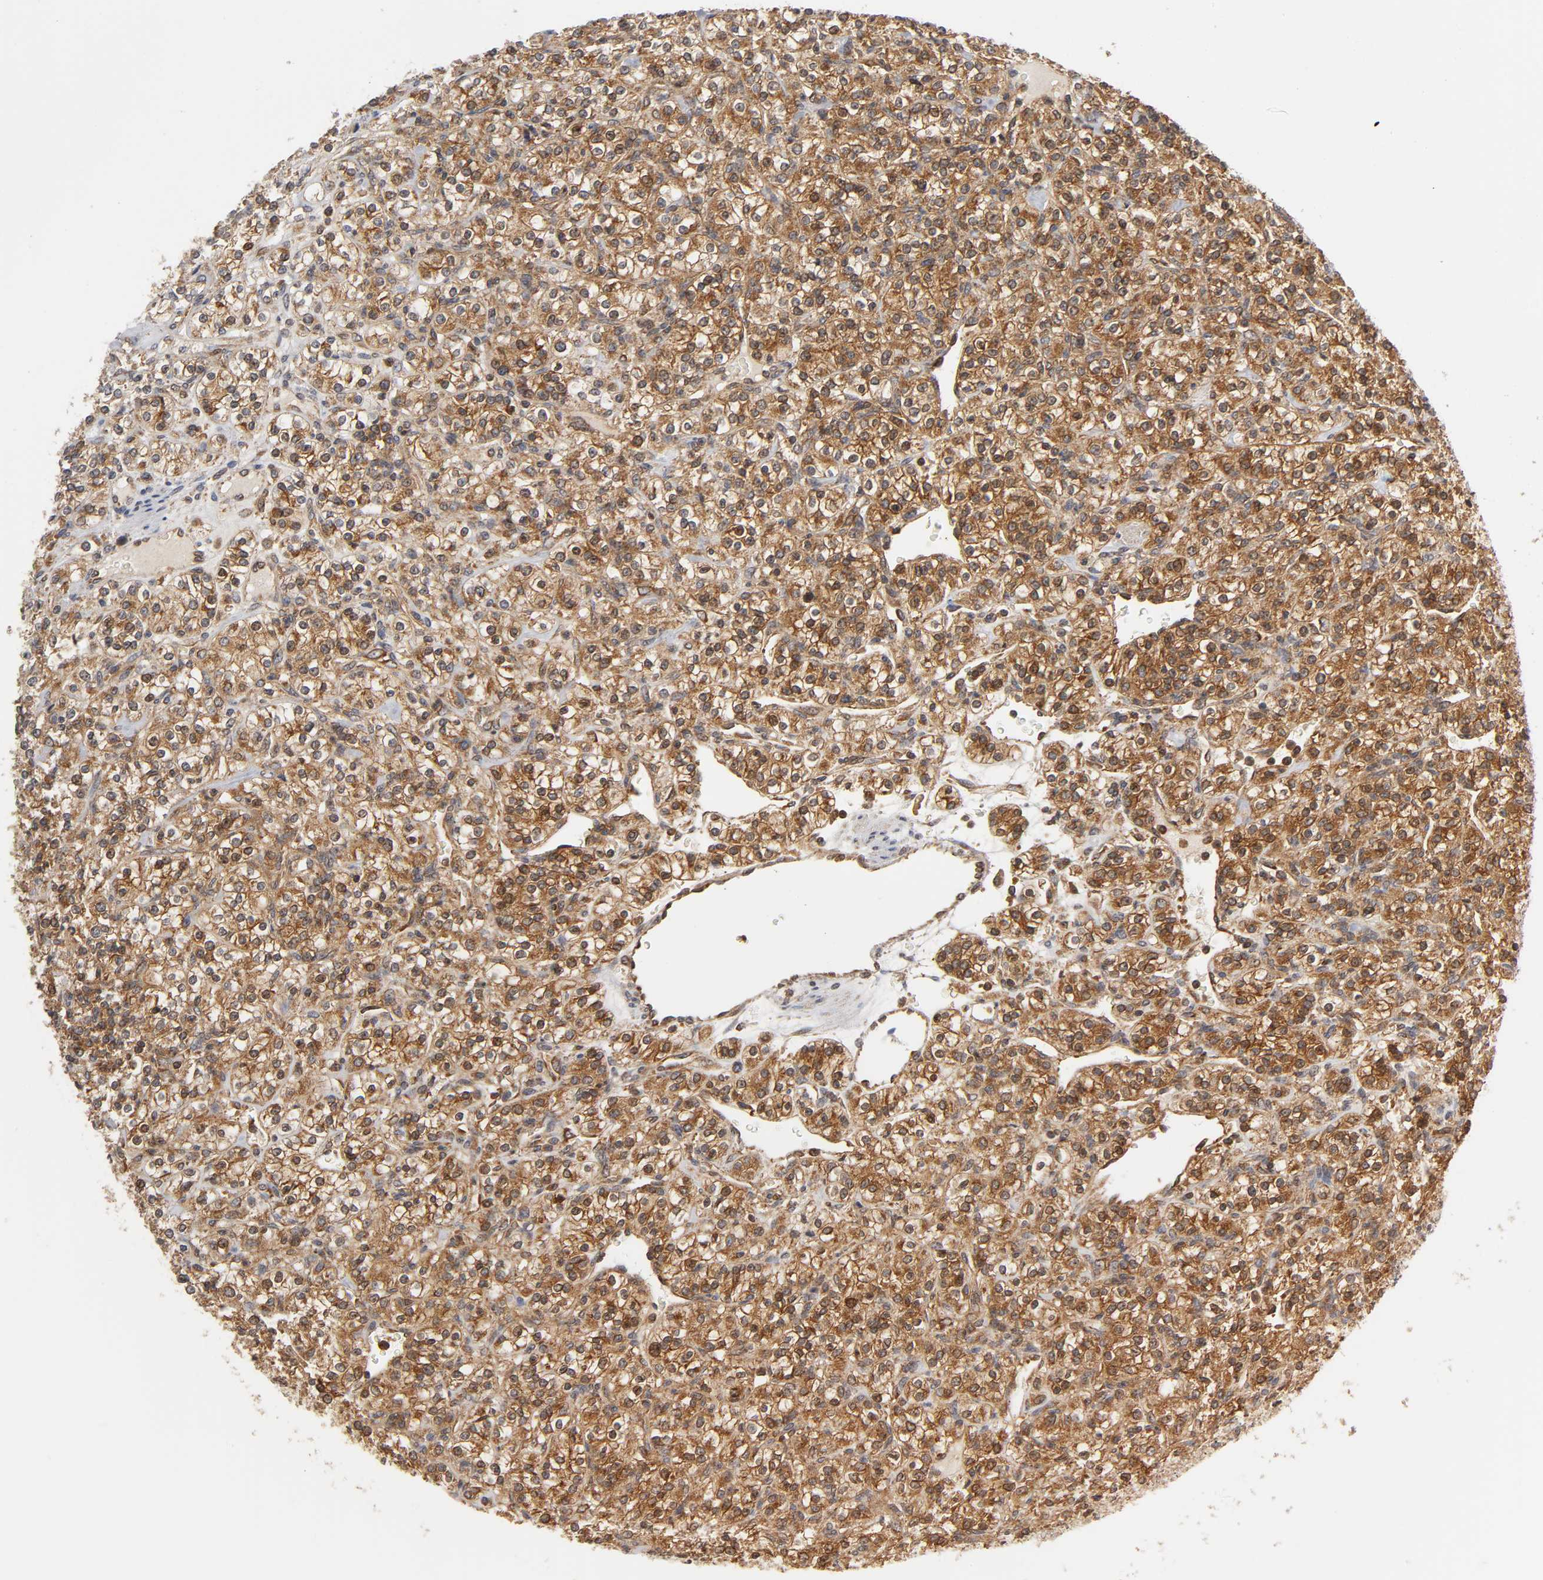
{"staining": {"intensity": "moderate", "quantity": ">75%", "location": "cytoplasmic/membranous"}, "tissue": "renal cancer", "cell_type": "Tumor cells", "image_type": "cancer", "snomed": [{"axis": "morphology", "description": "Adenocarcinoma, NOS"}, {"axis": "topography", "description": "Kidney"}], "caption": "A brown stain highlights moderate cytoplasmic/membranous positivity of a protein in renal cancer tumor cells.", "gene": "PAFAH1B1", "patient": {"sex": "male", "age": 77}}